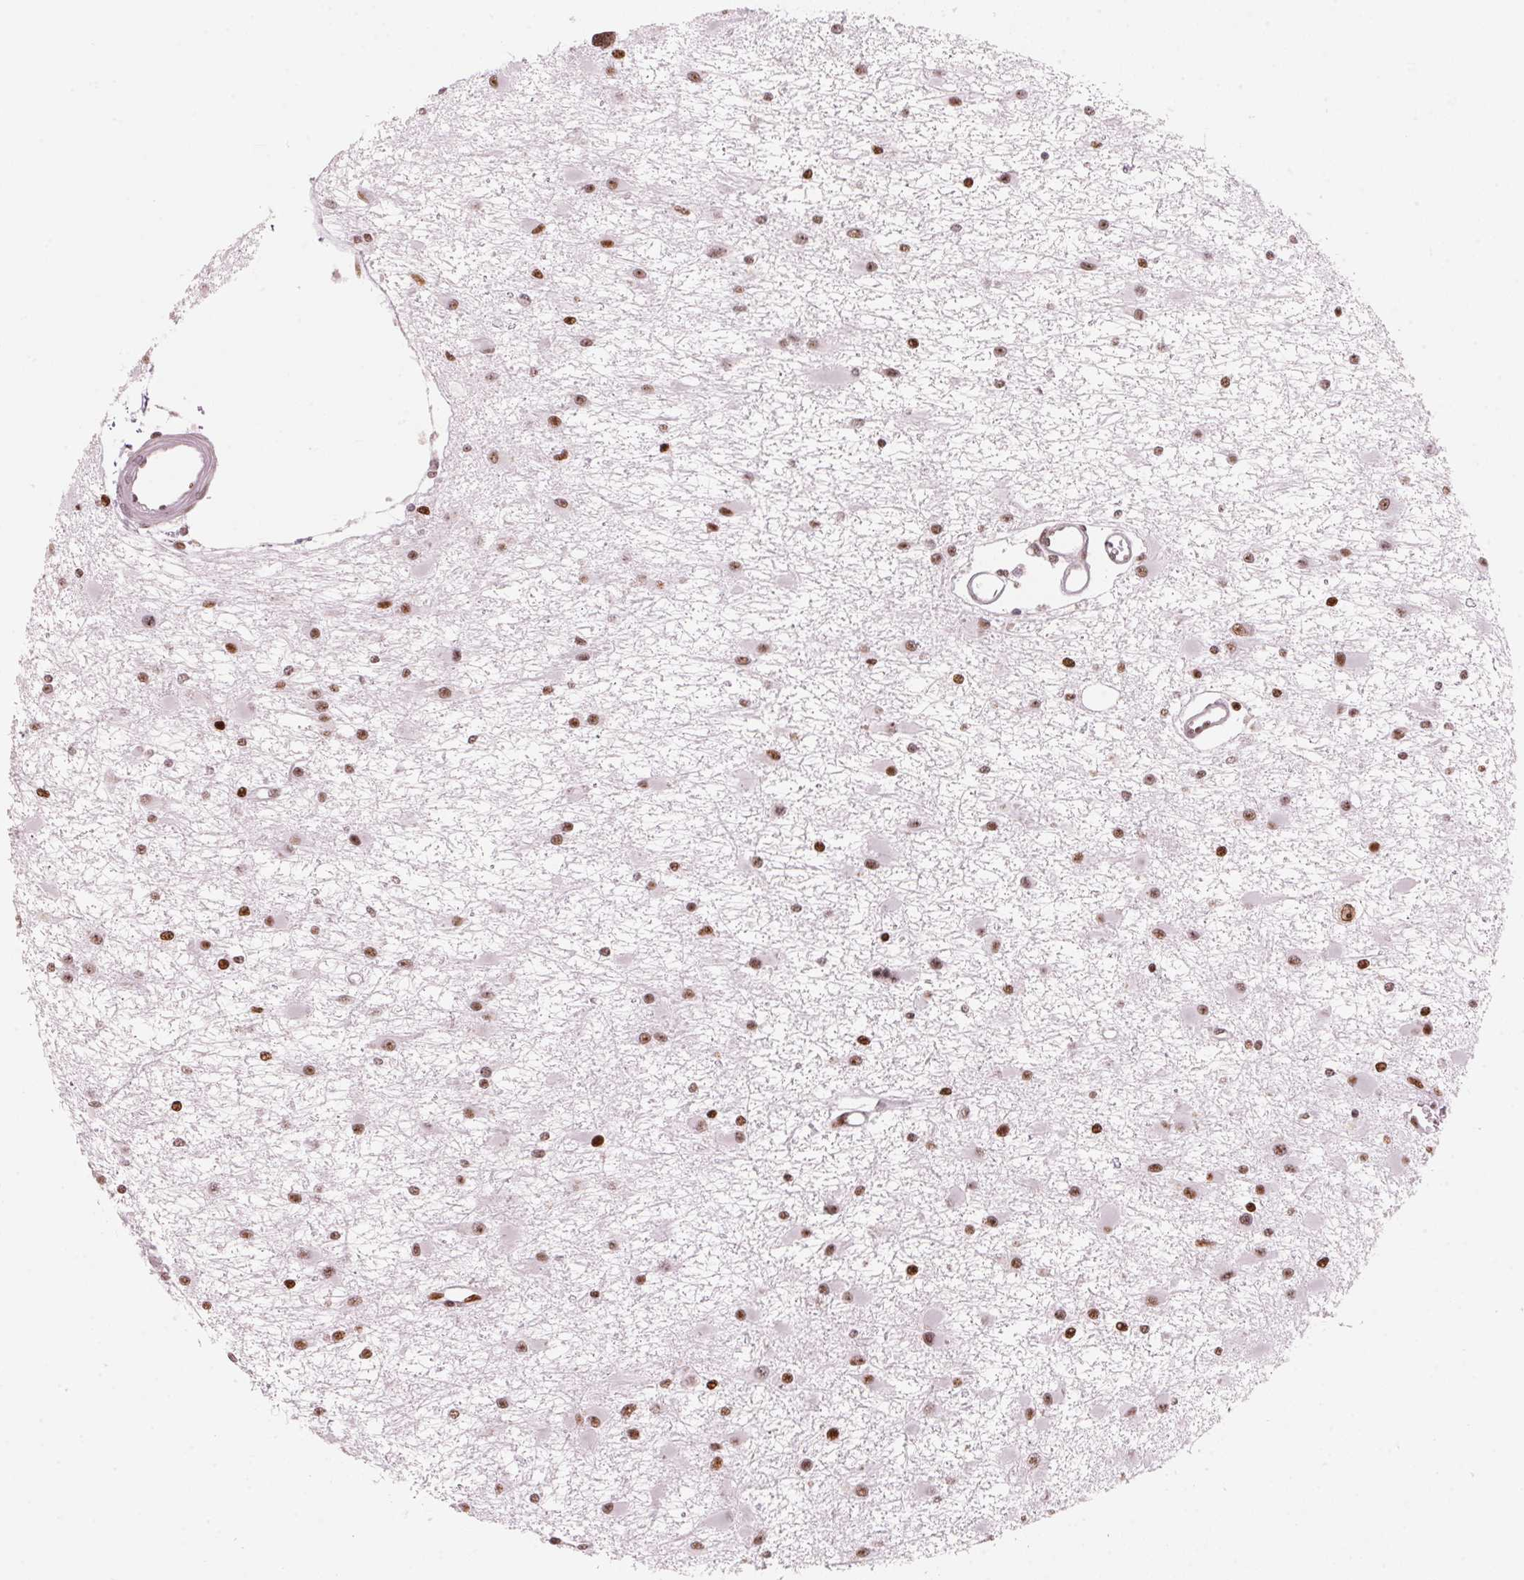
{"staining": {"intensity": "moderate", "quantity": ">75%", "location": "nuclear"}, "tissue": "glioma", "cell_type": "Tumor cells", "image_type": "cancer", "snomed": [{"axis": "morphology", "description": "Glioma, malignant, High grade"}, {"axis": "topography", "description": "Brain"}], "caption": "Human high-grade glioma (malignant) stained with a protein marker displays moderate staining in tumor cells.", "gene": "NXF1", "patient": {"sex": "male", "age": 54}}